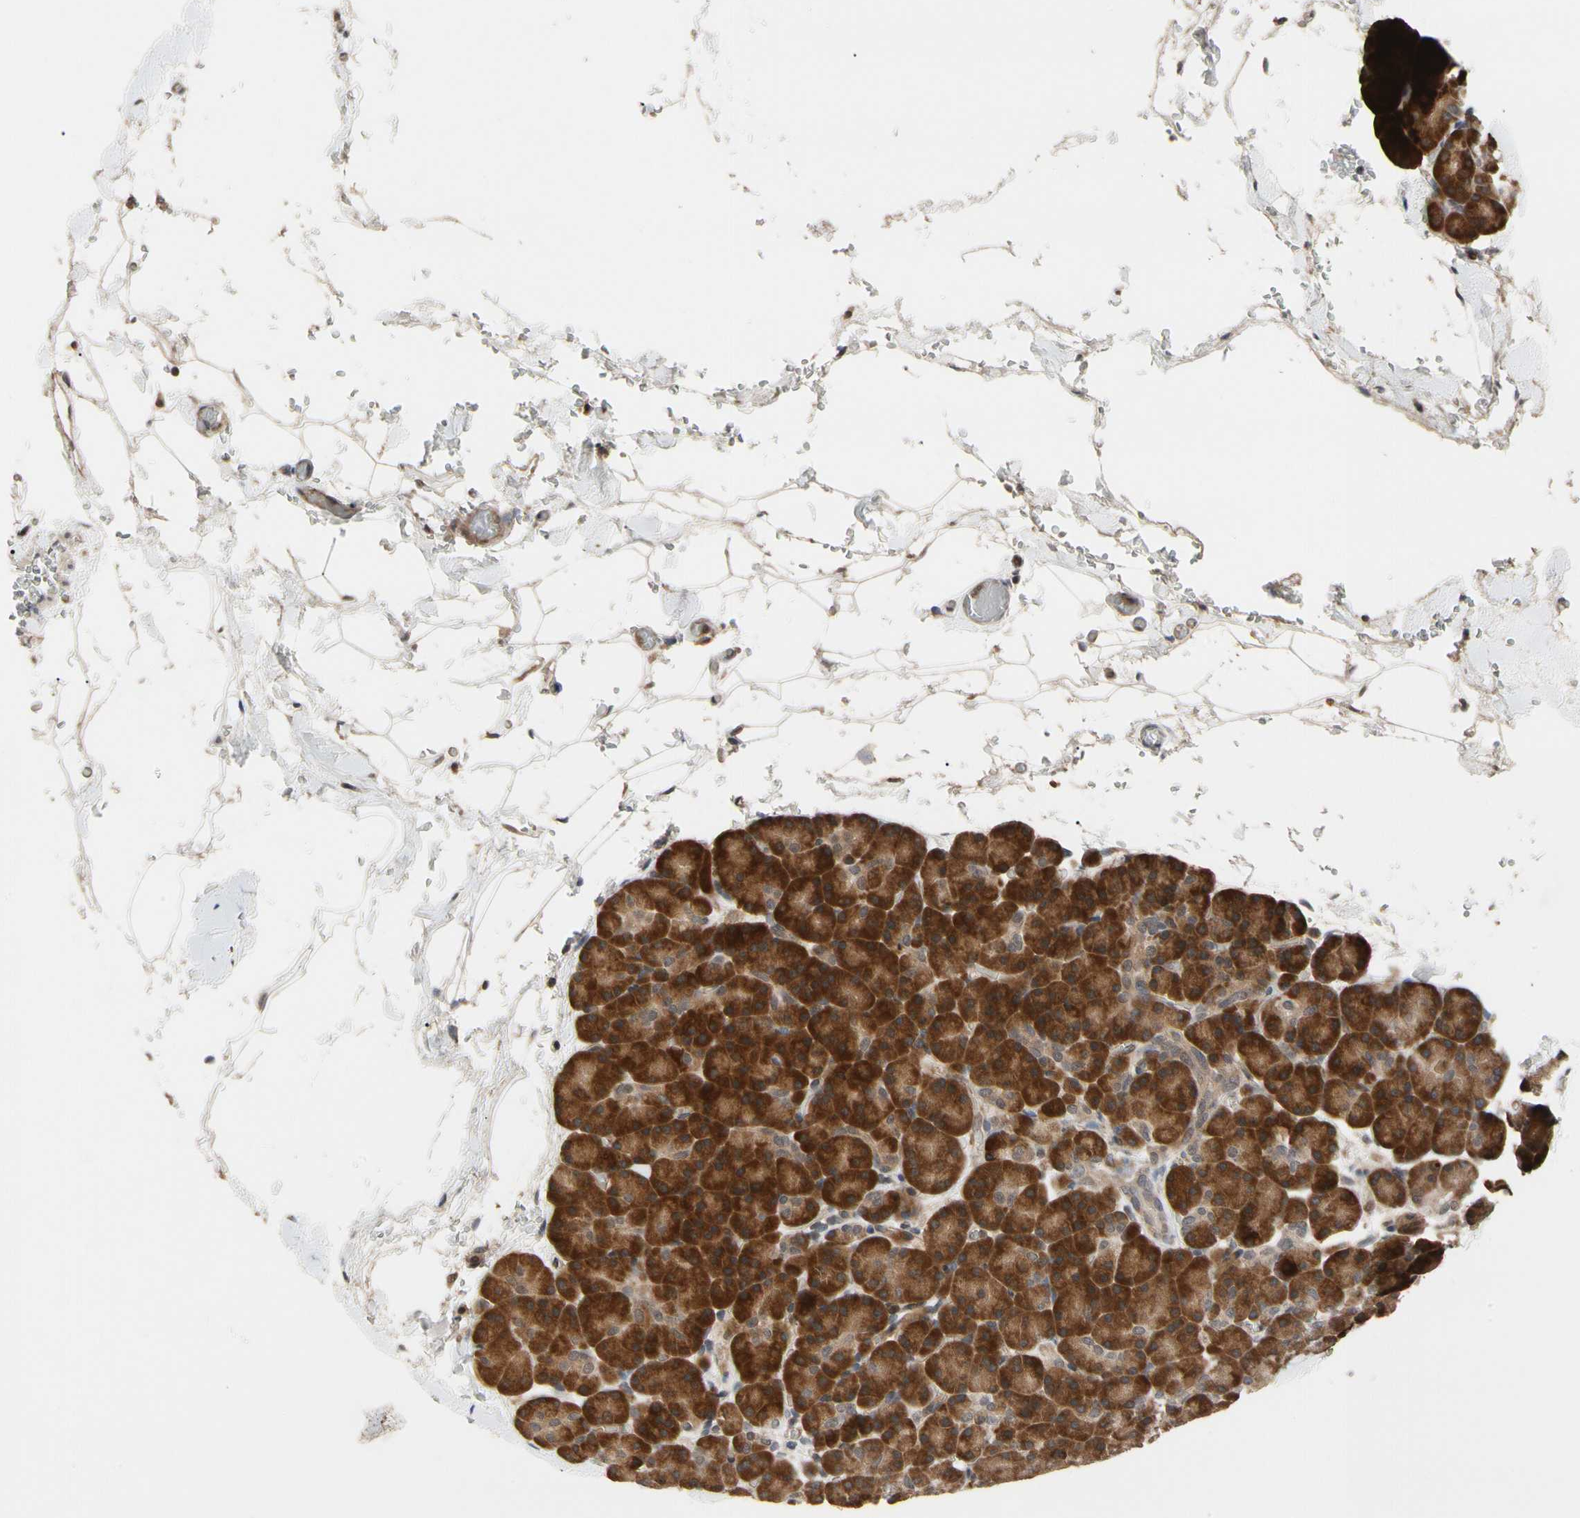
{"staining": {"intensity": "strong", "quantity": ">75%", "location": "cytoplasmic/membranous"}, "tissue": "pancreas", "cell_type": "Exocrine glandular cells", "image_type": "normal", "snomed": [{"axis": "morphology", "description": "Normal tissue, NOS"}, {"axis": "topography", "description": "Pancreas"}], "caption": "Protein staining of normal pancreas reveals strong cytoplasmic/membranous positivity in approximately >75% of exocrine glandular cells. The protein is shown in brown color, while the nuclei are stained blue.", "gene": "CYTIP", "patient": {"sex": "female", "age": 35}}